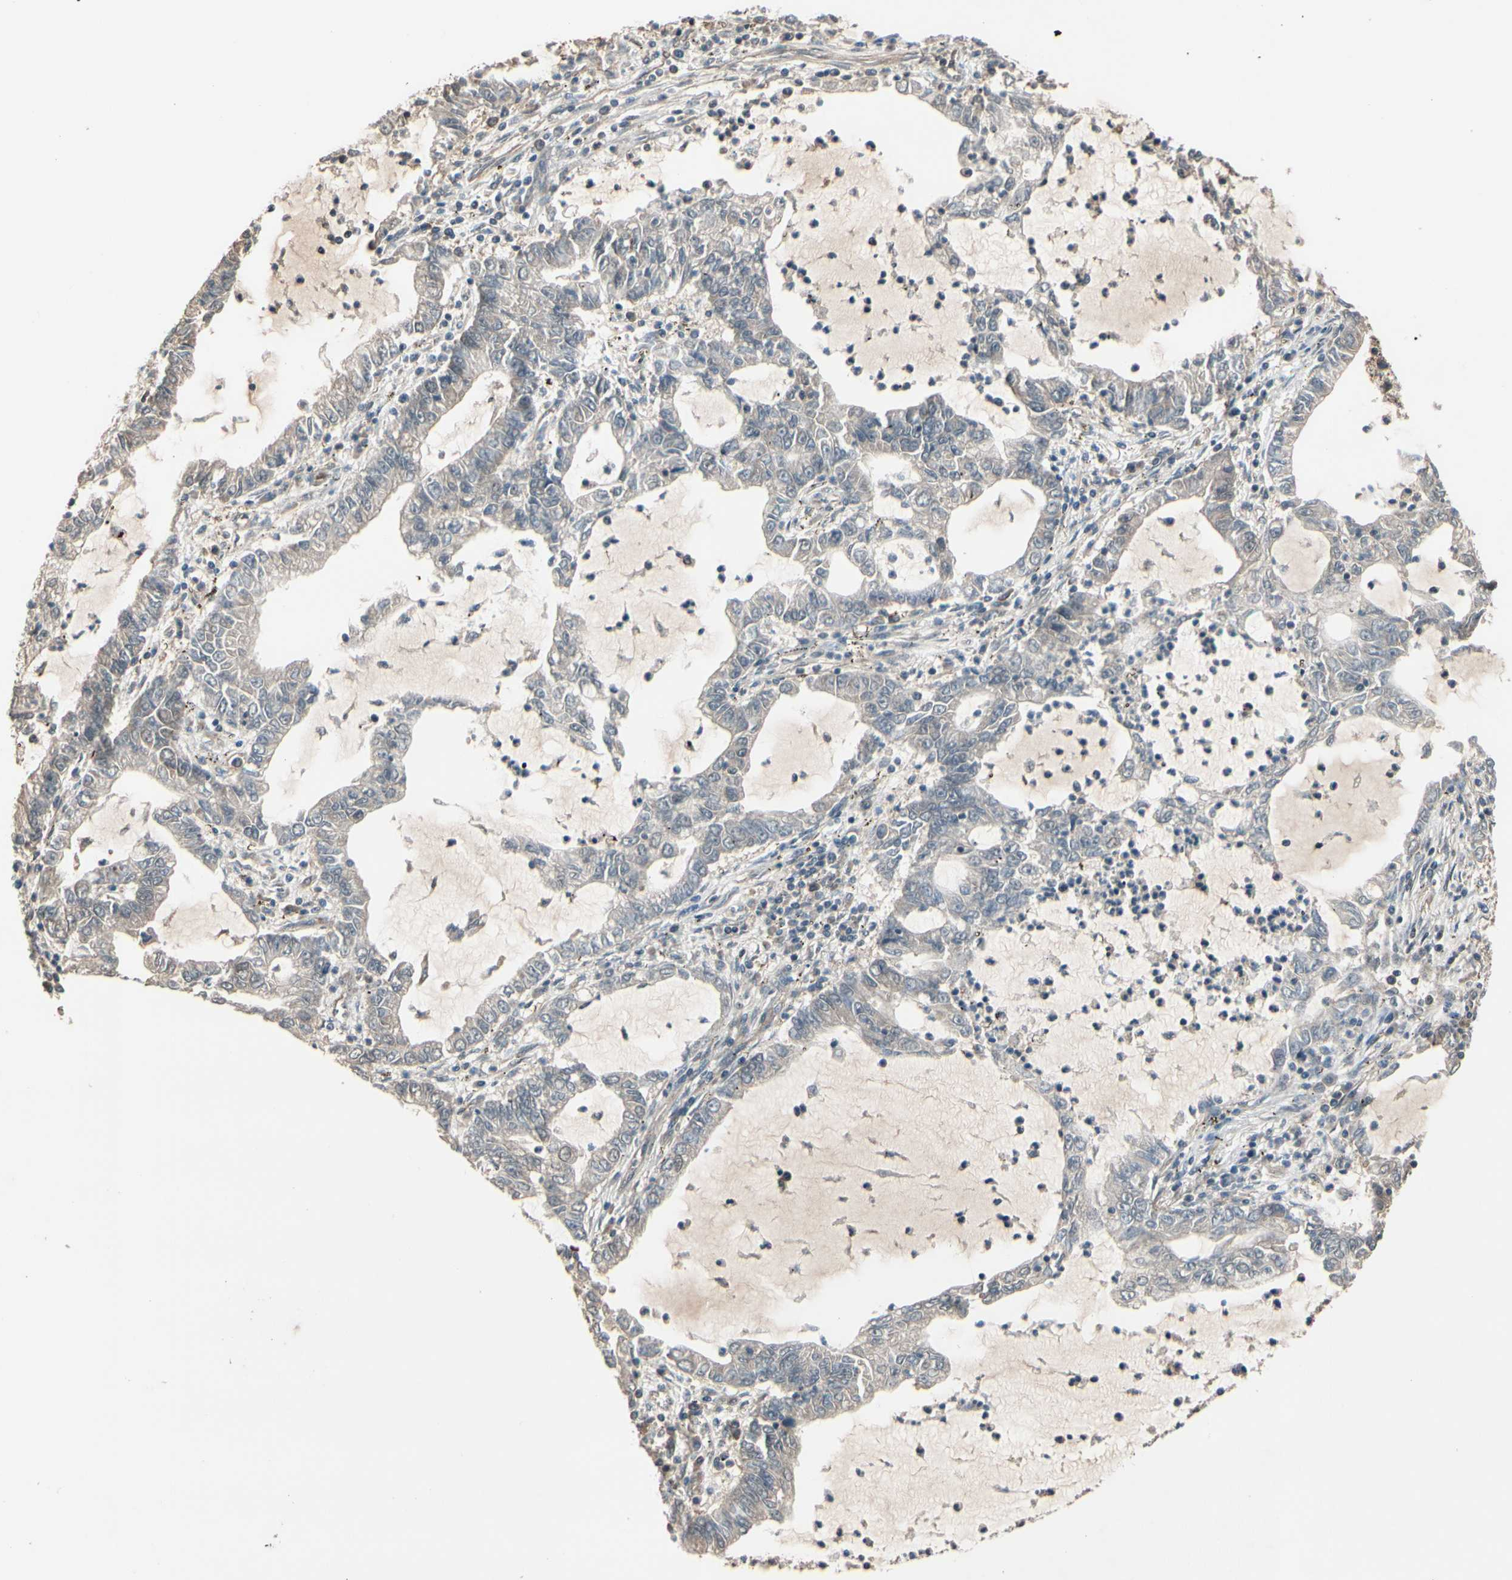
{"staining": {"intensity": "weak", "quantity": "25%-75%", "location": "cytoplasmic/membranous"}, "tissue": "lung cancer", "cell_type": "Tumor cells", "image_type": "cancer", "snomed": [{"axis": "morphology", "description": "Adenocarcinoma, NOS"}, {"axis": "topography", "description": "Lung"}], "caption": "There is low levels of weak cytoplasmic/membranous staining in tumor cells of lung cancer, as demonstrated by immunohistochemical staining (brown color).", "gene": "PNPLA7", "patient": {"sex": "female", "age": 51}}